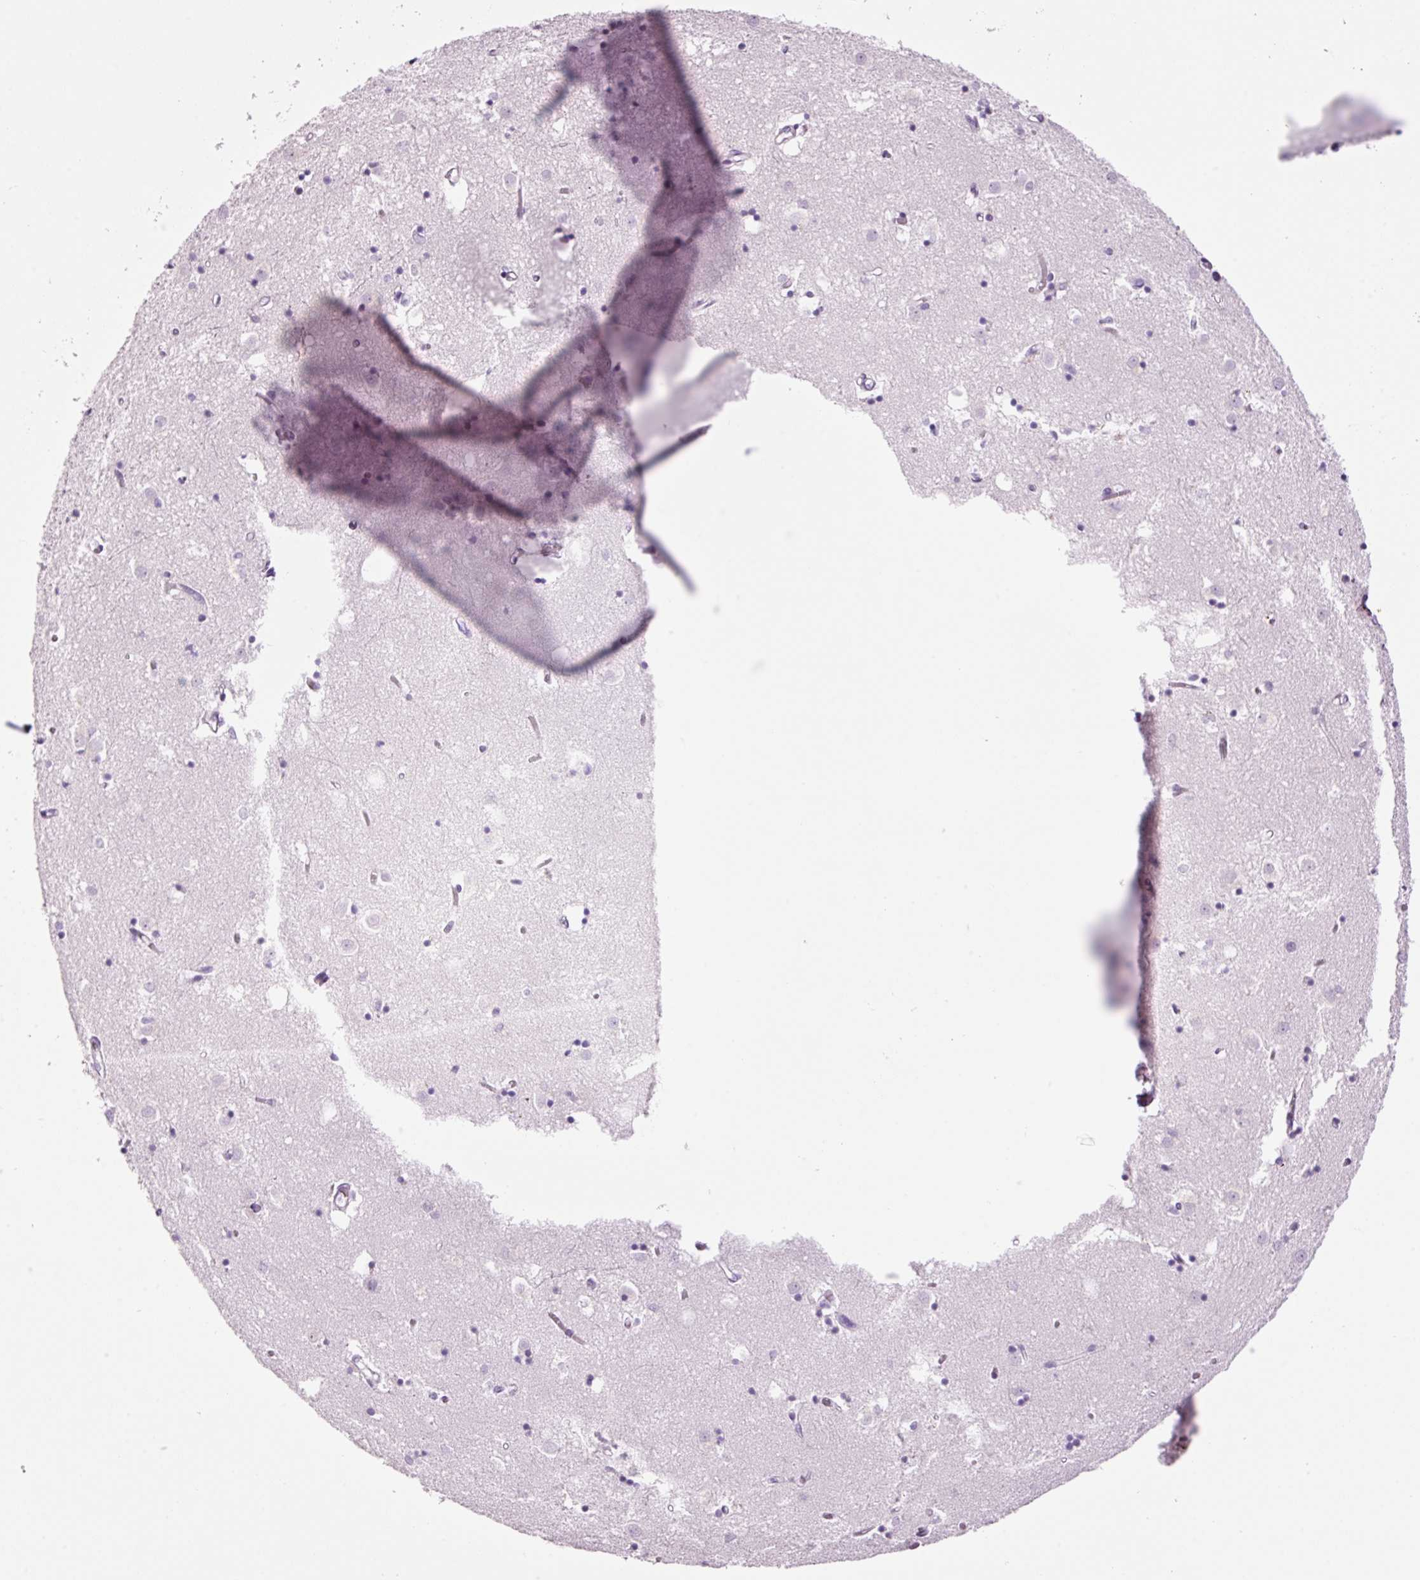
{"staining": {"intensity": "negative", "quantity": "none", "location": "none"}, "tissue": "caudate", "cell_type": "Glial cells", "image_type": "normal", "snomed": [{"axis": "morphology", "description": "Normal tissue, NOS"}, {"axis": "topography", "description": "Lateral ventricle wall"}], "caption": "Caudate stained for a protein using IHC exhibits no staining glial cells.", "gene": "KLF1", "patient": {"sex": "male", "age": 70}}